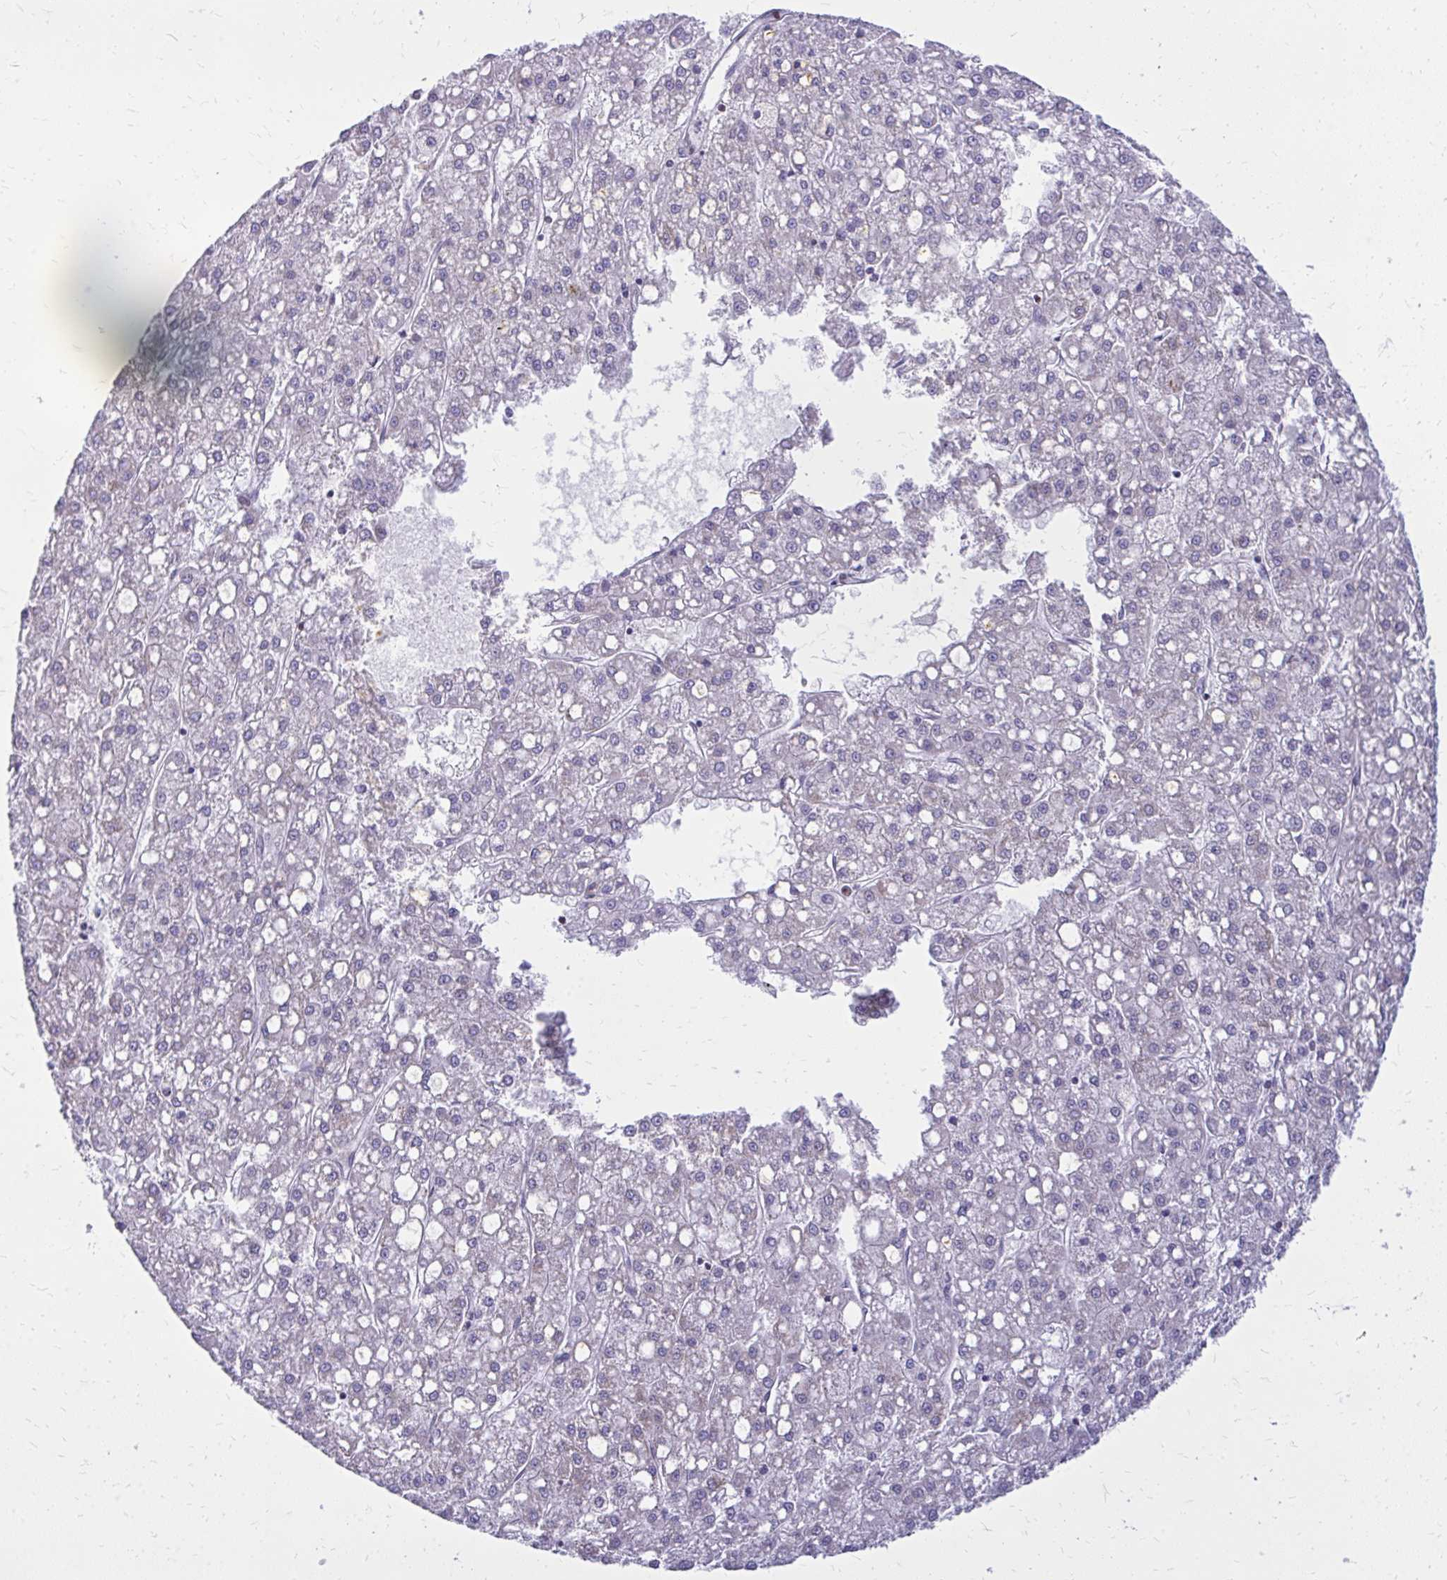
{"staining": {"intensity": "negative", "quantity": "none", "location": "none"}, "tissue": "liver cancer", "cell_type": "Tumor cells", "image_type": "cancer", "snomed": [{"axis": "morphology", "description": "Carcinoma, Hepatocellular, NOS"}, {"axis": "topography", "description": "Liver"}], "caption": "Immunohistochemistry (IHC) photomicrograph of human liver cancer (hepatocellular carcinoma) stained for a protein (brown), which shows no expression in tumor cells.", "gene": "RPS6KA2", "patient": {"sex": "male", "age": 67}}